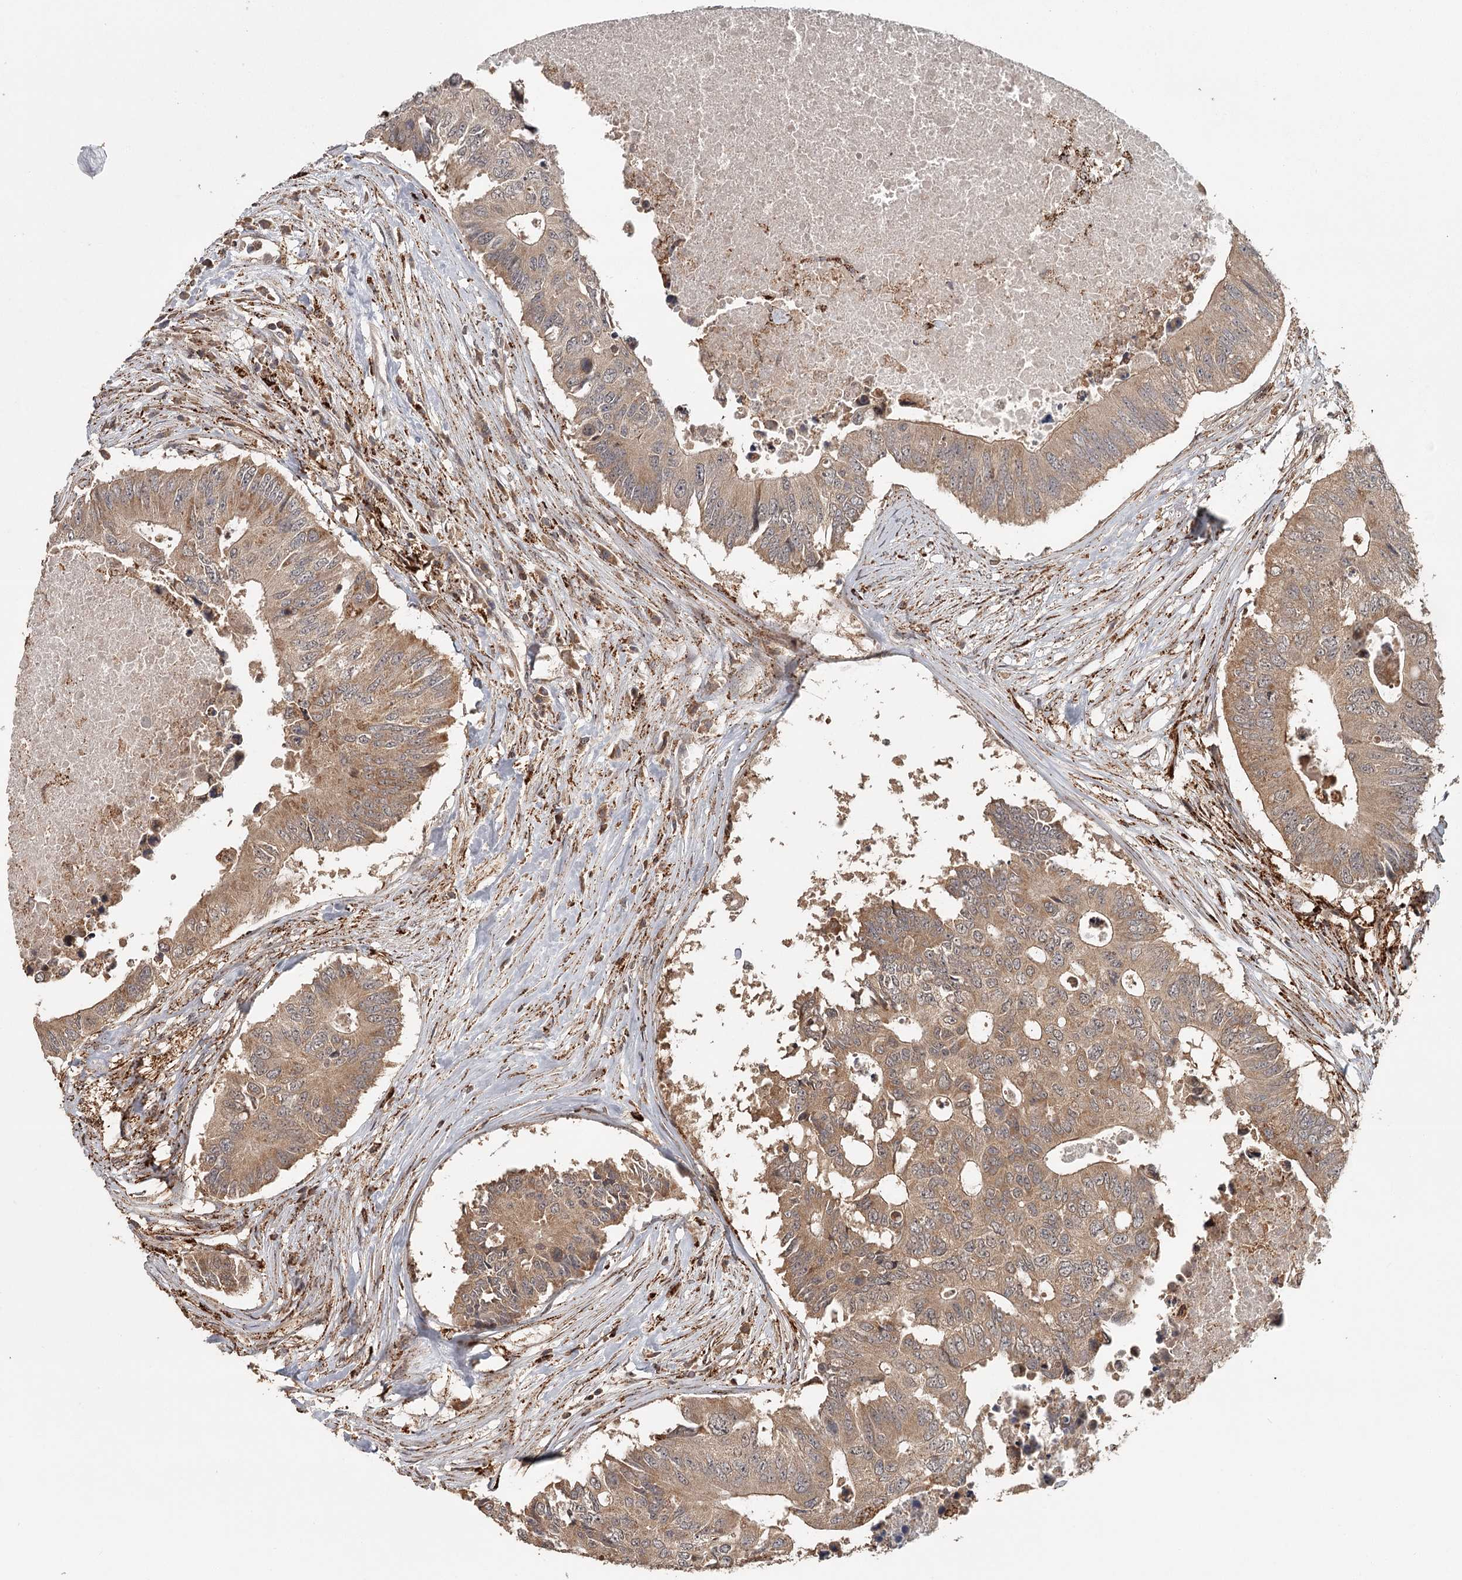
{"staining": {"intensity": "moderate", "quantity": ">75%", "location": "cytoplasmic/membranous"}, "tissue": "colorectal cancer", "cell_type": "Tumor cells", "image_type": "cancer", "snomed": [{"axis": "morphology", "description": "Adenocarcinoma, NOS"}, {"axis": "topography", "description": "Colon"}], "caption": "Adenocarcinoma (colorectal) stained for a protein reveals moderate cytoplasmic/membranous positivity in tumor cells.", "gene": "FAXC", "patient": {"sex": "male", "age": 71}}